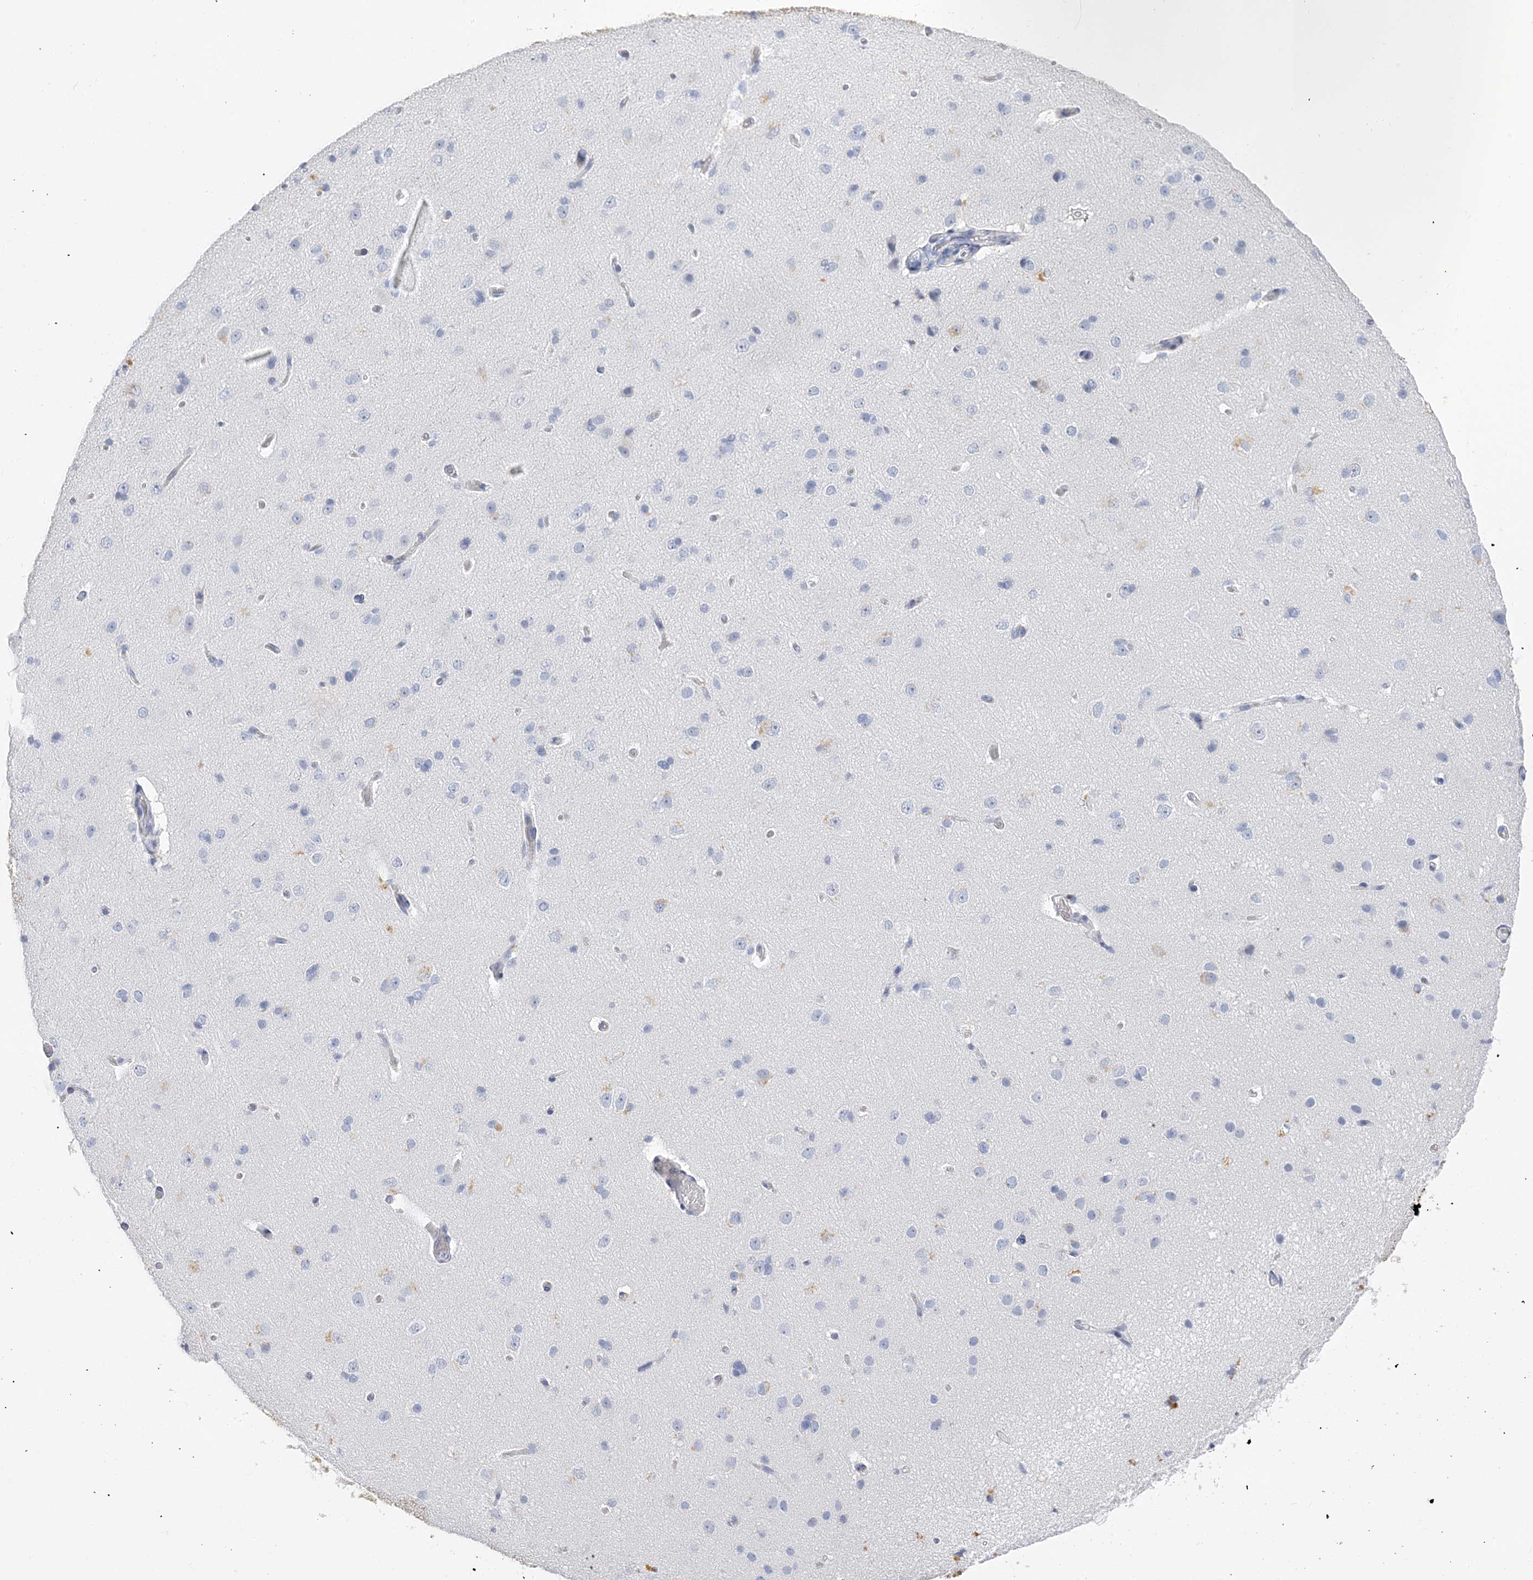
{"staining": {"intensity": "negative", "quantity": "none", "location": "none"}, "tissue": "cerebral cortex", "cell_type": "Endothelial cells", "image_type": "normal", "snomed": [{"axis": "morphology", "description": "Normal tissue, NOS"}, {"axis": "topography", "description": "Cerebral cortex"}], "caption": "Immunohistochemistry (IHC) photomicrograph of benign cerebral cortex: cerebral cortex stained with DAB (3,3'-diaminobenzidine) displays no significant protein positivity in endothelial cells. (DAB immunohistochemistry (IHC), high magnification).", "gene": "SH3YL1", "patient": {"sex": "male", "age": 34}}